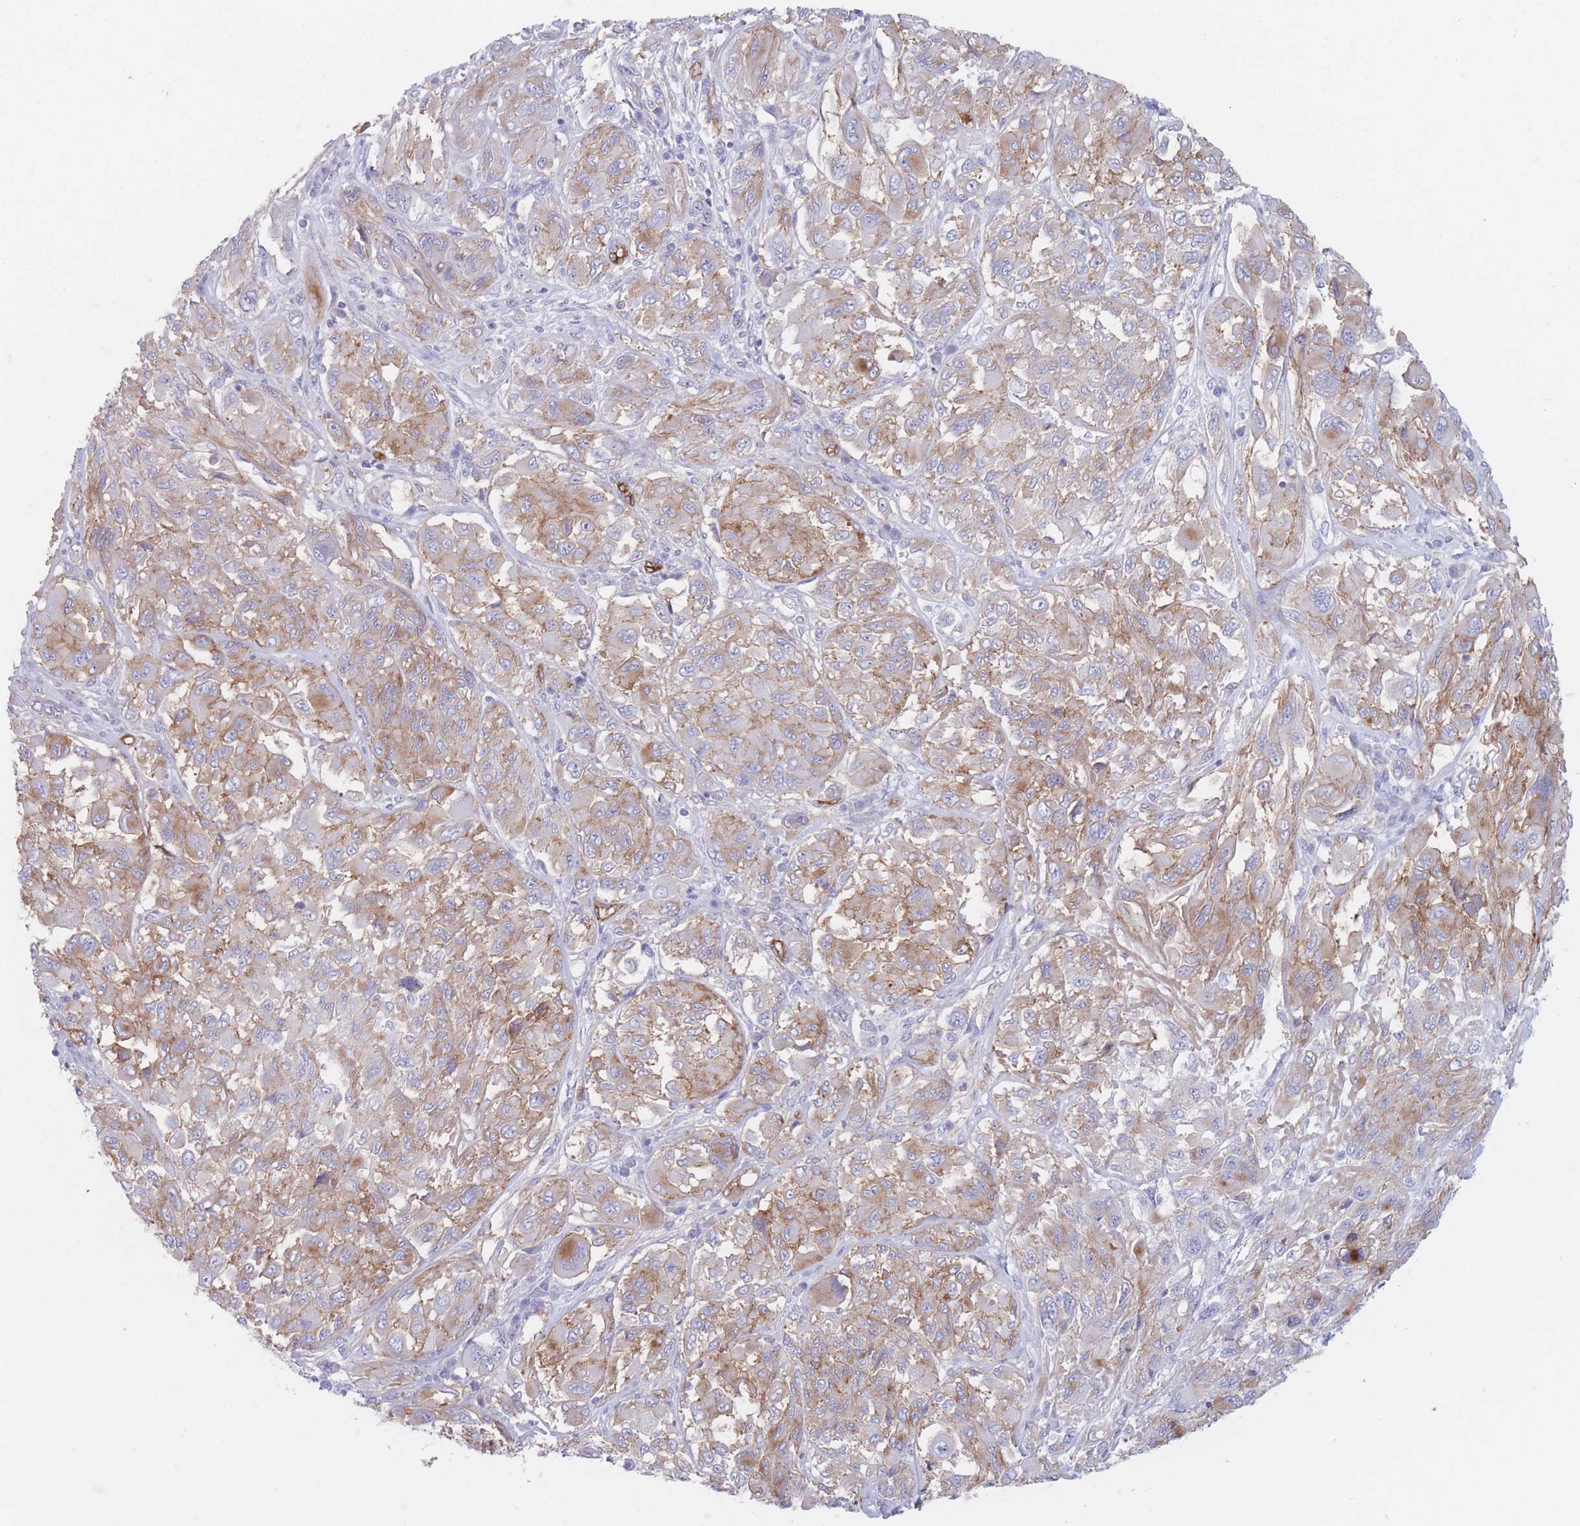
{"staining": {"intensity": "weak", "quantity": ">75%", "location": "cytoplasmic/membranous"}, "tissue": "melanoma", "cell_type": "Tumor cells", "image_type": "cancer", "snomed": [{"axis": "morphology", "description": "Malignant melanoma, NOS"}, {"axis": "topography", "description": "Skin"}], "caption": "Melanoma stained for a protein displays weak cytoplasmic/membranous positivity in tumor cells.", "gene": "PLPP1", "patient": {"sex": "female", "age": 91}}